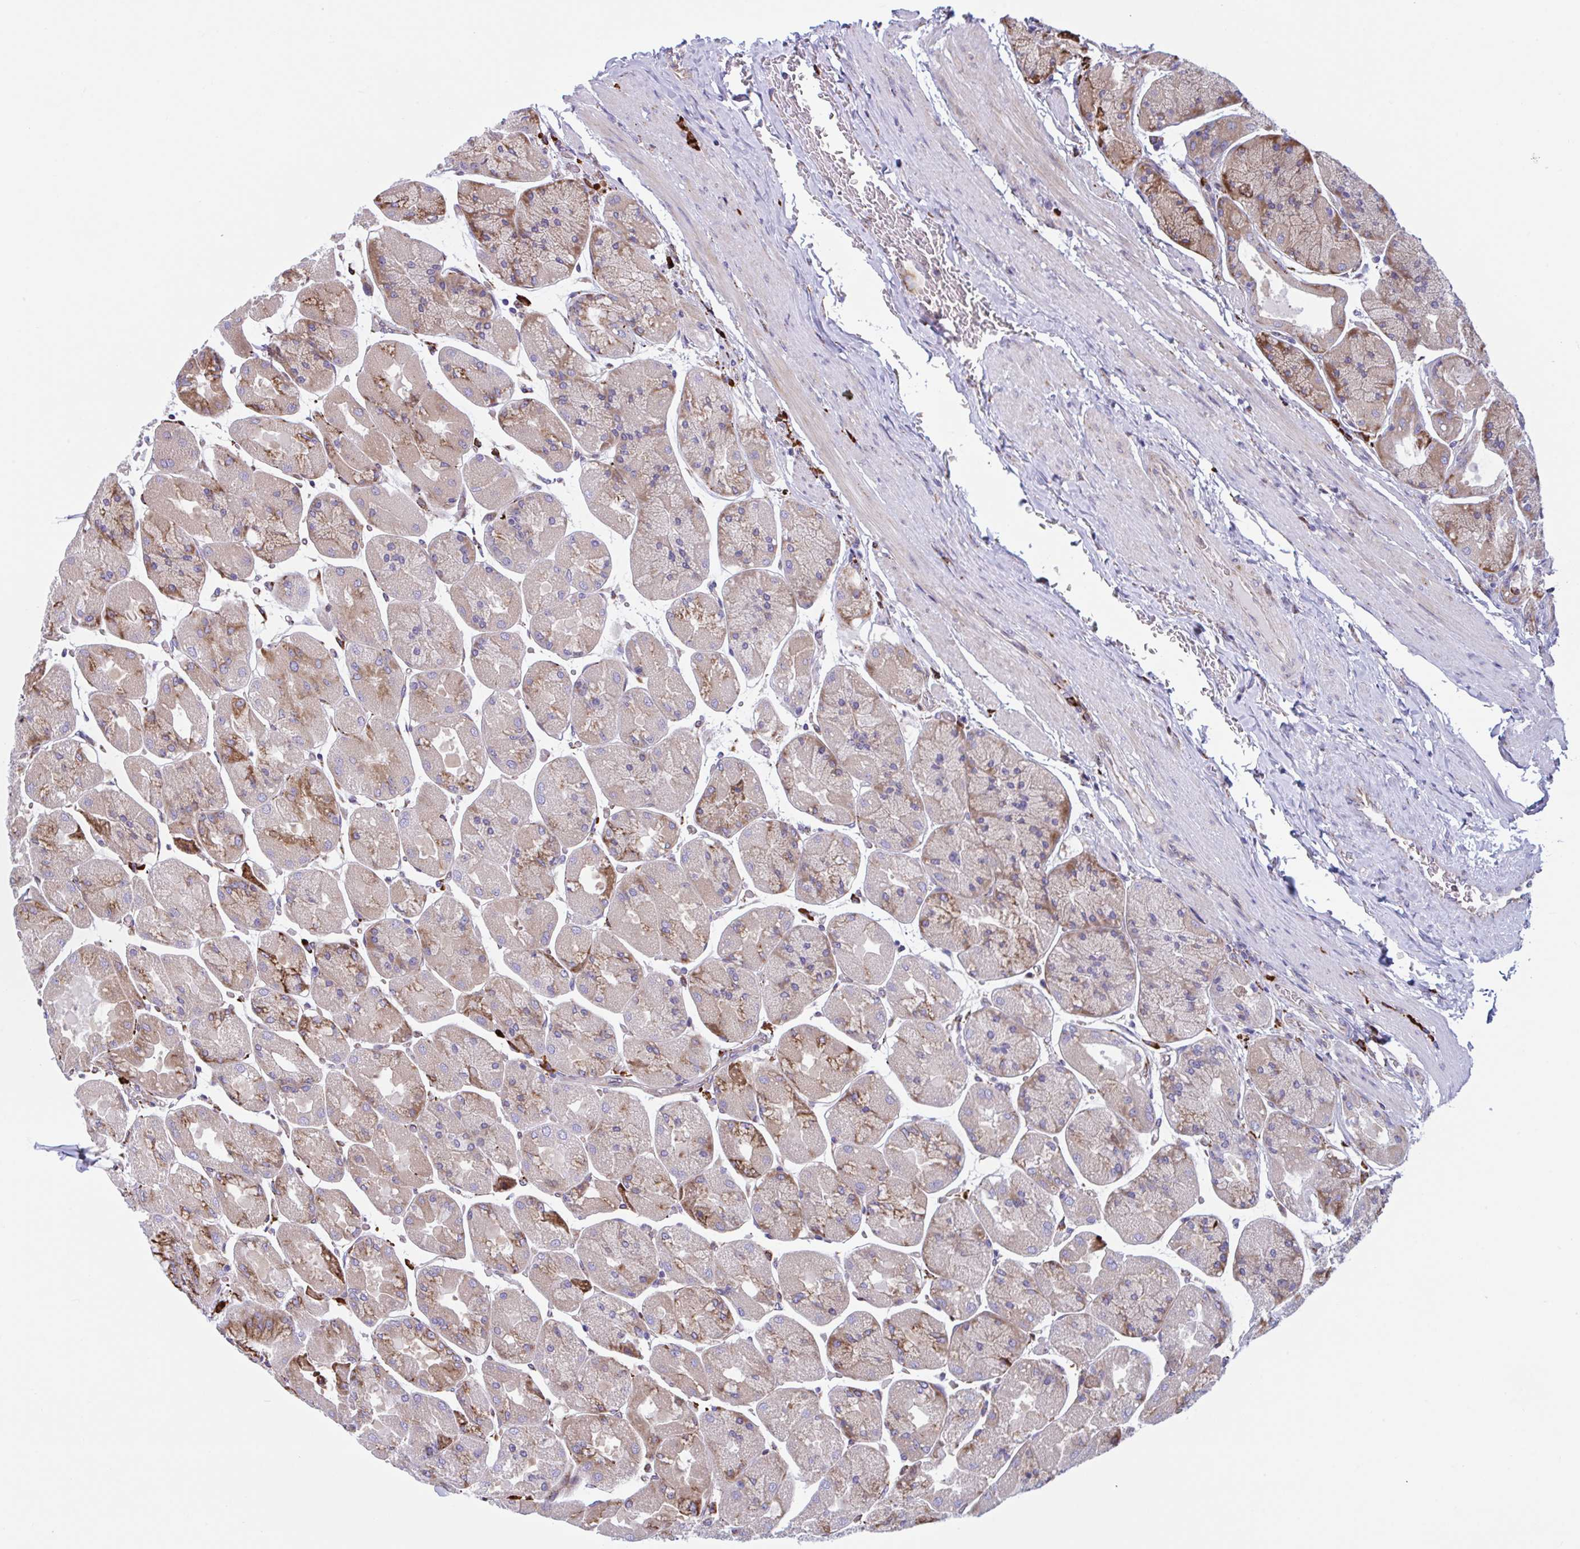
{"staining": {"intensity": "moderate", "quantity": "25%-75%", "location": "cytoplasmic/membranous"}, "tissue": "stomach", "cell_type": "Glandular cells", "image_type": "normal", "snomed": [{"axis": "morphology", "description": "Normal tissue, NOS"}, {"axis": "topography", "description": "Stomach"}], "caption": "Immunohistochemistry of normal stomach reveals medium levels of moderate cytoplasmic/membranous staining in about 25%-75% of glandular cells.", "gene": "PEAK3", "patient": {"sex": "female", "age": 61}}